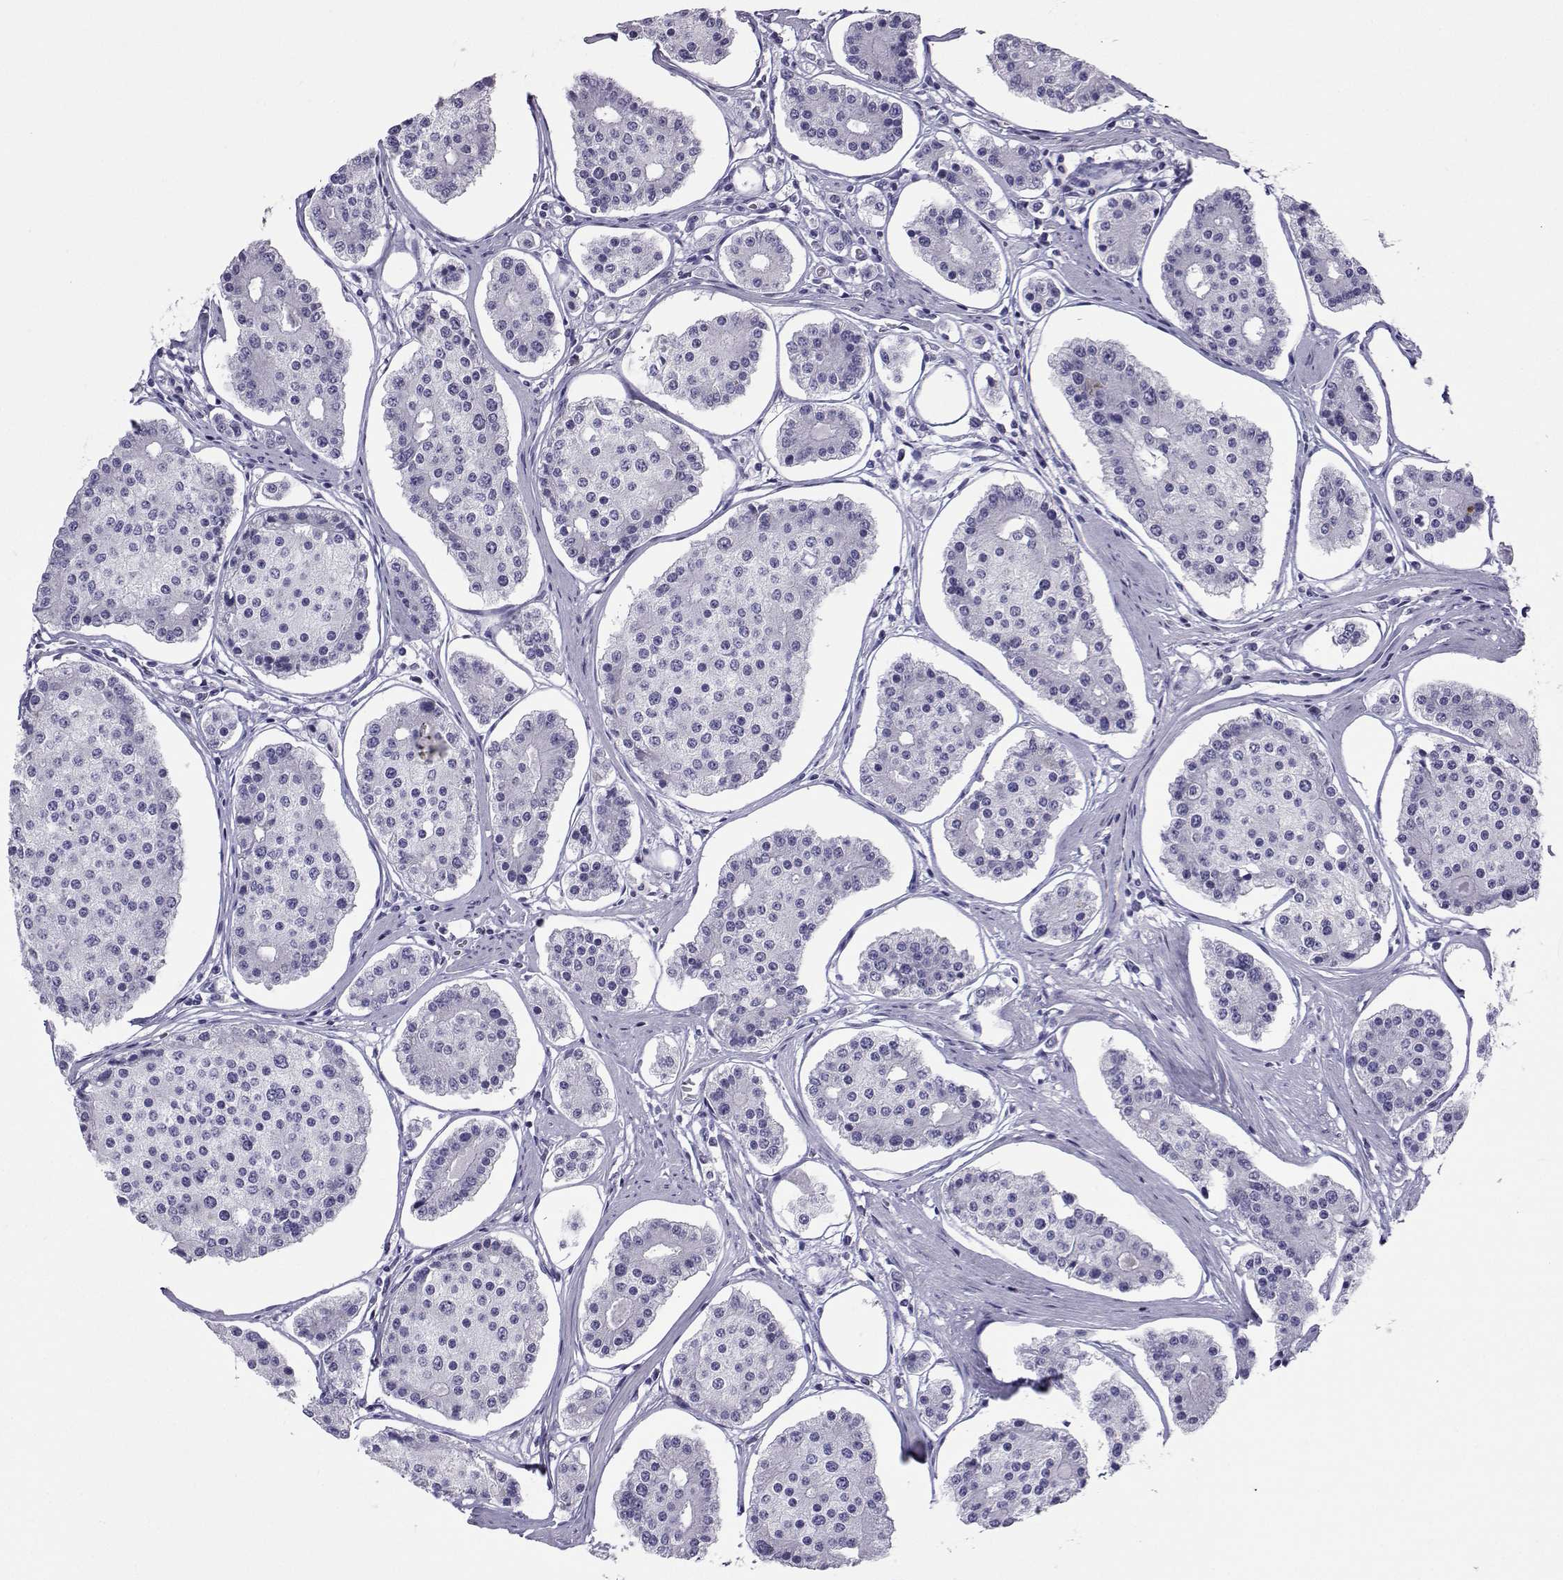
{"staining": {"intensity": "negative", "quantity": "none", "location": "none"}, "tissue": "carcinoid", "cell_type": "Tumor cells", "image_type": "cancer", "snomed": [{"axis": "morphology", "description": "Carcinoid, malignant, NOS"}, {"axis": "topography", "description": "Small intestine"}], "caption": "Immunohistochemistry (IHC) histopathology image of neoplastic tissue: carcinoid stained with DAB displays no significant protein positivity in tumor cells.", "gene": "LORICRIN", "patient": {"sex": "female", "age": 65}}